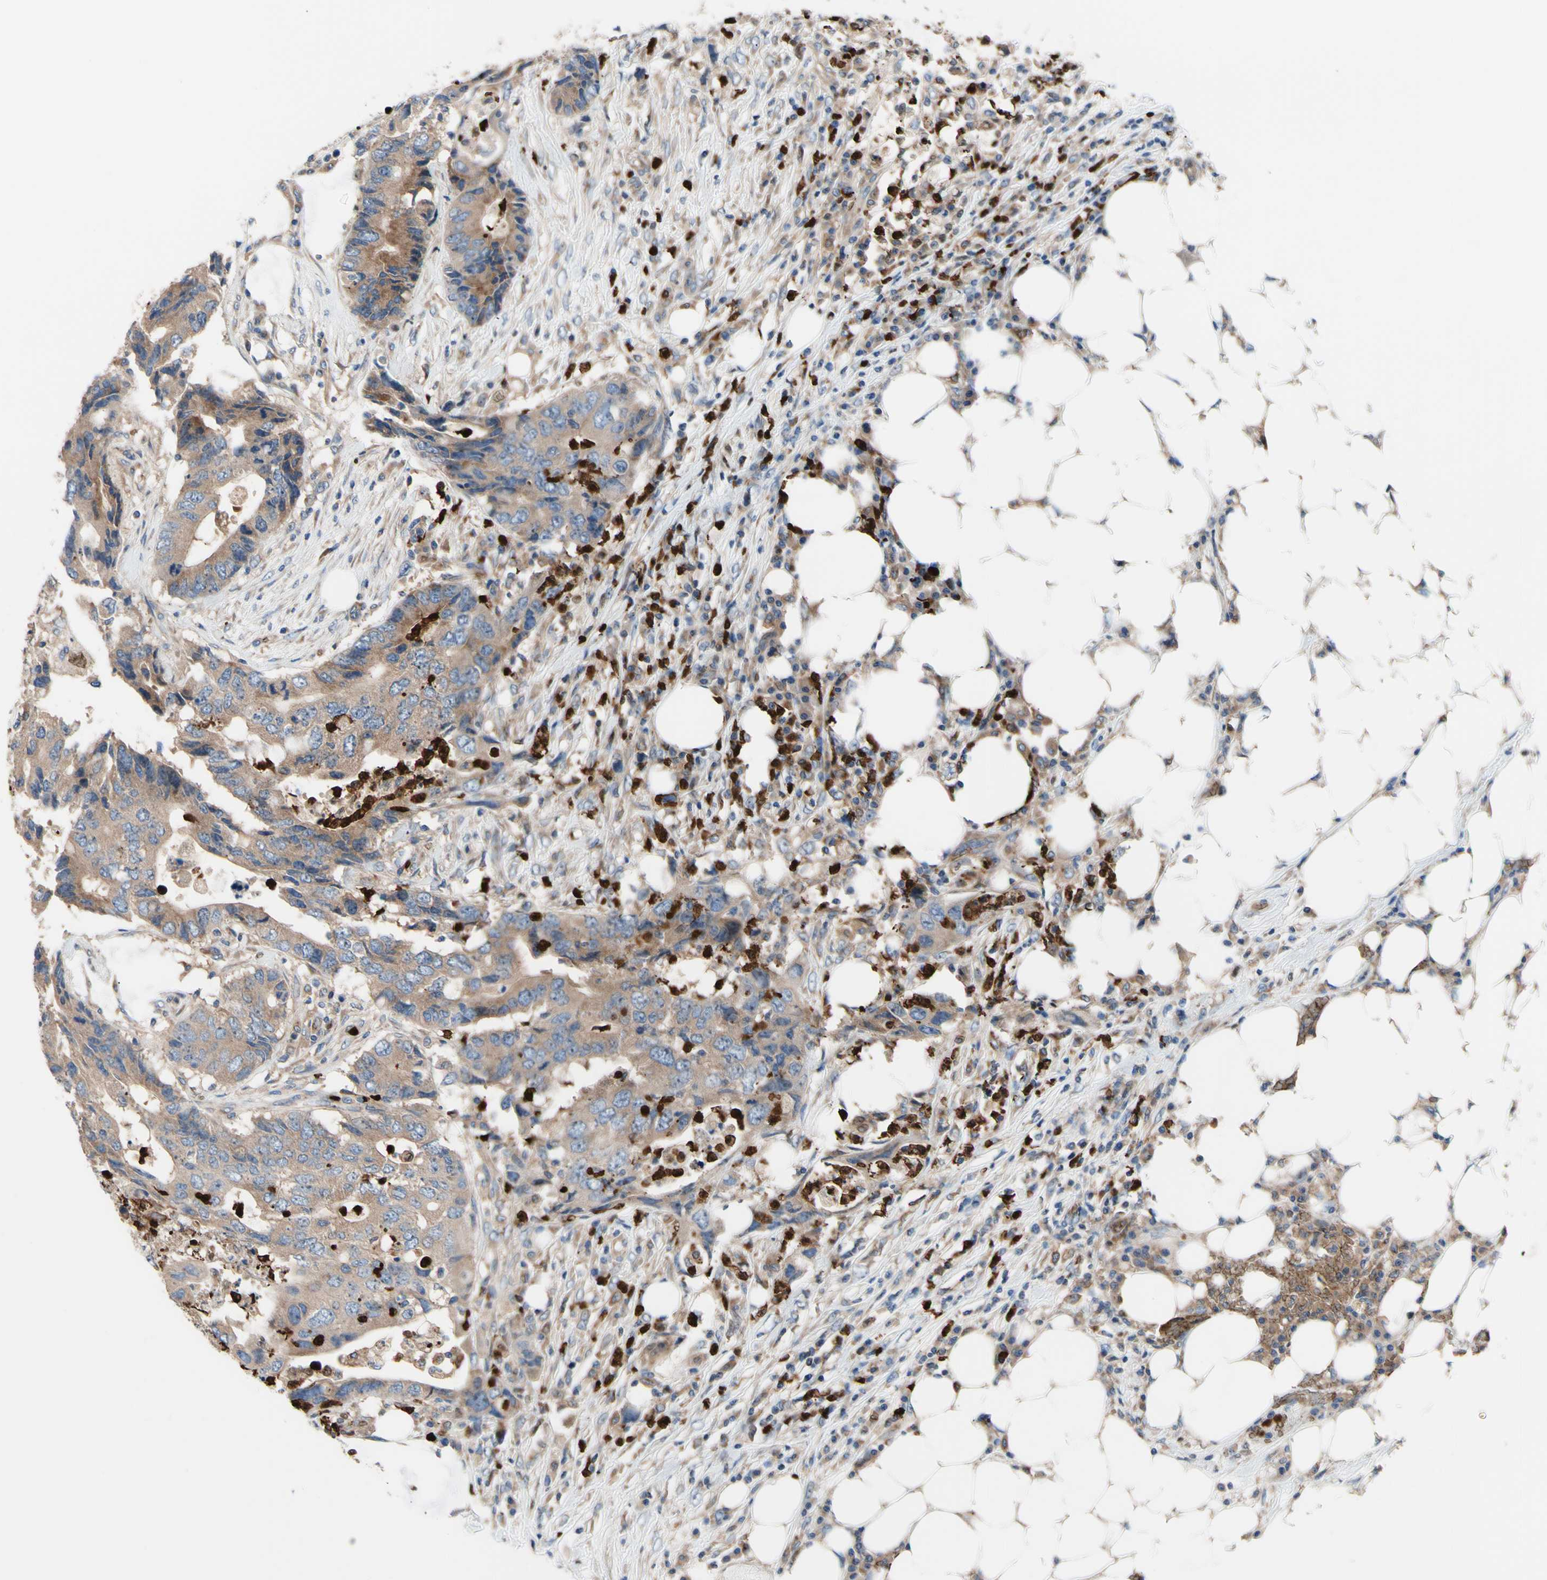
{"staining": {"intensity": "moderate", "quantity": ">75%", "location": "cytoplasmic/membranous"}, "tissue": "colorectal cancer", "cell_type": "Tumor cells", "image_type": "cancer", "snomed": [{"axis": "morphology", "description": "Adenocarcinoma, NOS"}, {"axis": "topography", "description": "Colon"}], "caption": "Adenocarcinoma (colorectal) stained with DAB (3,3'-diaminobenzidine) IHC displays medium levels of moderate cytoplasmic/membranous positivity in approximately >75% of tumor cells.", "gene": "USP9X", "patient": {"sex": "male", "age": 71}}